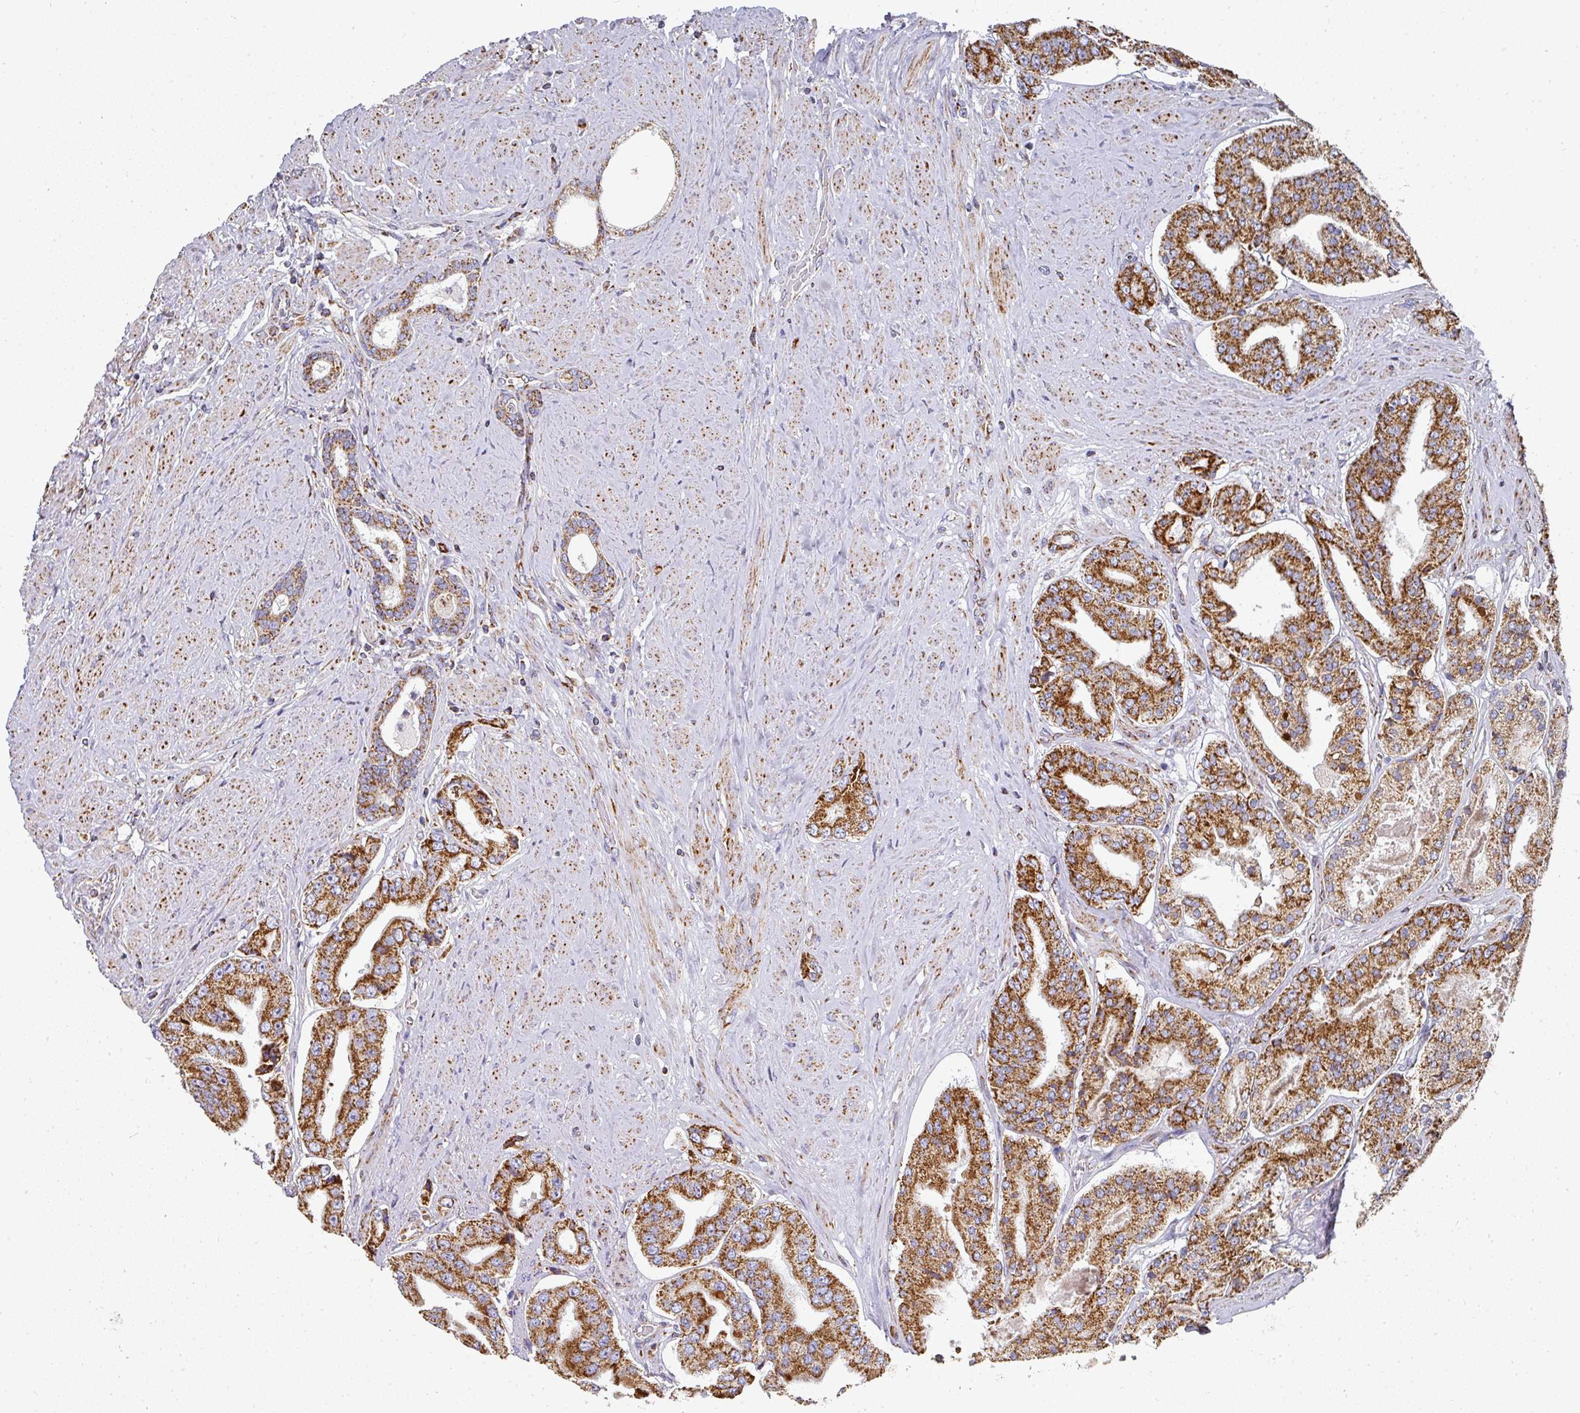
{"staining": {"intensity": "strong", "quantity": ">75%", "location": "cytoplasmic/membranous"}, "tissue": "prostate cancer", "cell_type": "Tumor cells", "image_type": "cancer", "snomed": [{"axis": "morphology", "description": "Adenocarcinoma, High grade"}, {"axis": "topography", "description": "Prostate"}], "caption": "Prostate cancer (adenocarcinoma (high-grade)) tissue exhibits strong cytoplasmic/membranous expression in about >75% of tumor cells, visualized by immunohistochemistry. The protein is shown in brown color, while the nuclei are stained blue.", "gene": "UQCRFS1", "patient": {"sex": "male", "age": 63}}